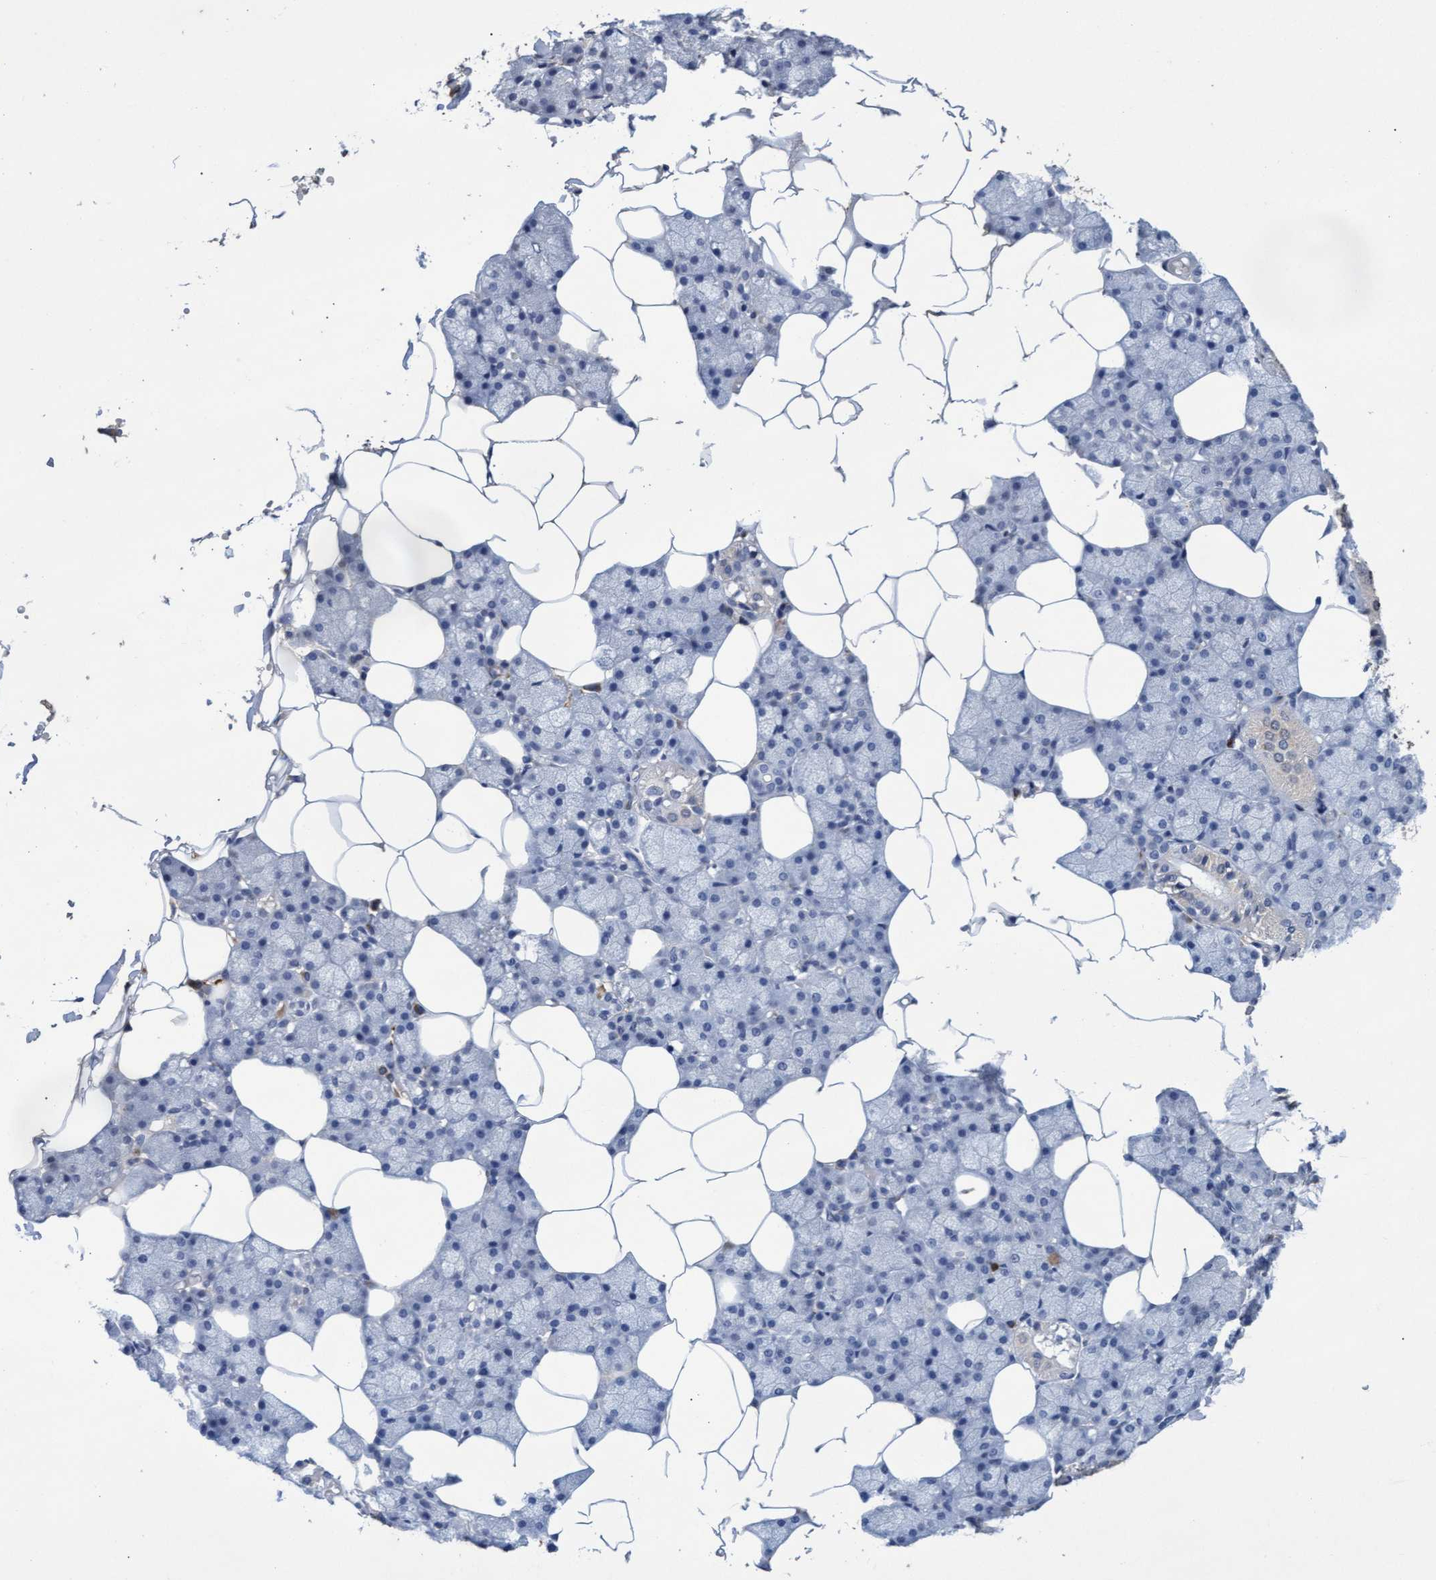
{"staining": {"intensity": "negative", "quantity": "none", "location": "none"}, "tissue": "salivary gland", "cell_type": "Glandular cells", "image_type": "normal", "snomed": [{"axis": "morphology", "description": "Normal tissue, NOS"}, {"axis": "topography", "description": "Salivary gland"}], "caption": "This is a image of immunohistochemistry staining of normal salivary gland, which shows no positivity in glandular cells.", "gene": "GPR39", "patient": {"sex": "male", "age": 62}}